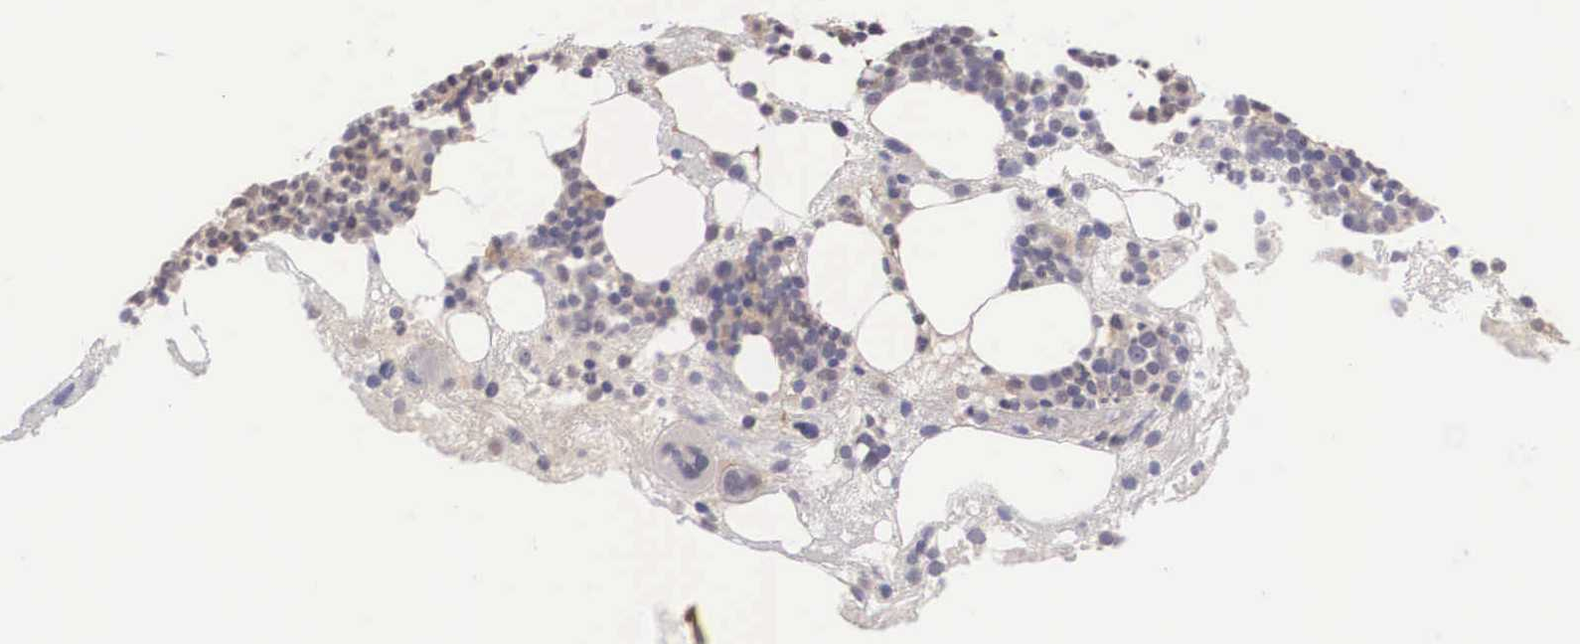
{"staining": {"intensity": "negative", "quantity": "none", "location": "none"}, "tissue": "bone marrow", "cell_type": "Hematopoietic cells", "image_type": "normal", "snomed": [{"axis": "morphology", "description": "Normal tissue, NOS"}, {"axis": "topography", "description": "Bone marrow"}], "caption": "DAB (3,3'-diaminobenzidine) immunohistochemical staining of unremarkable human bone marrow demonstrates no significant positivity in hematopoietic cells.", "gene": "VASH1", "patient": {"sex": "male", "age": 75}}